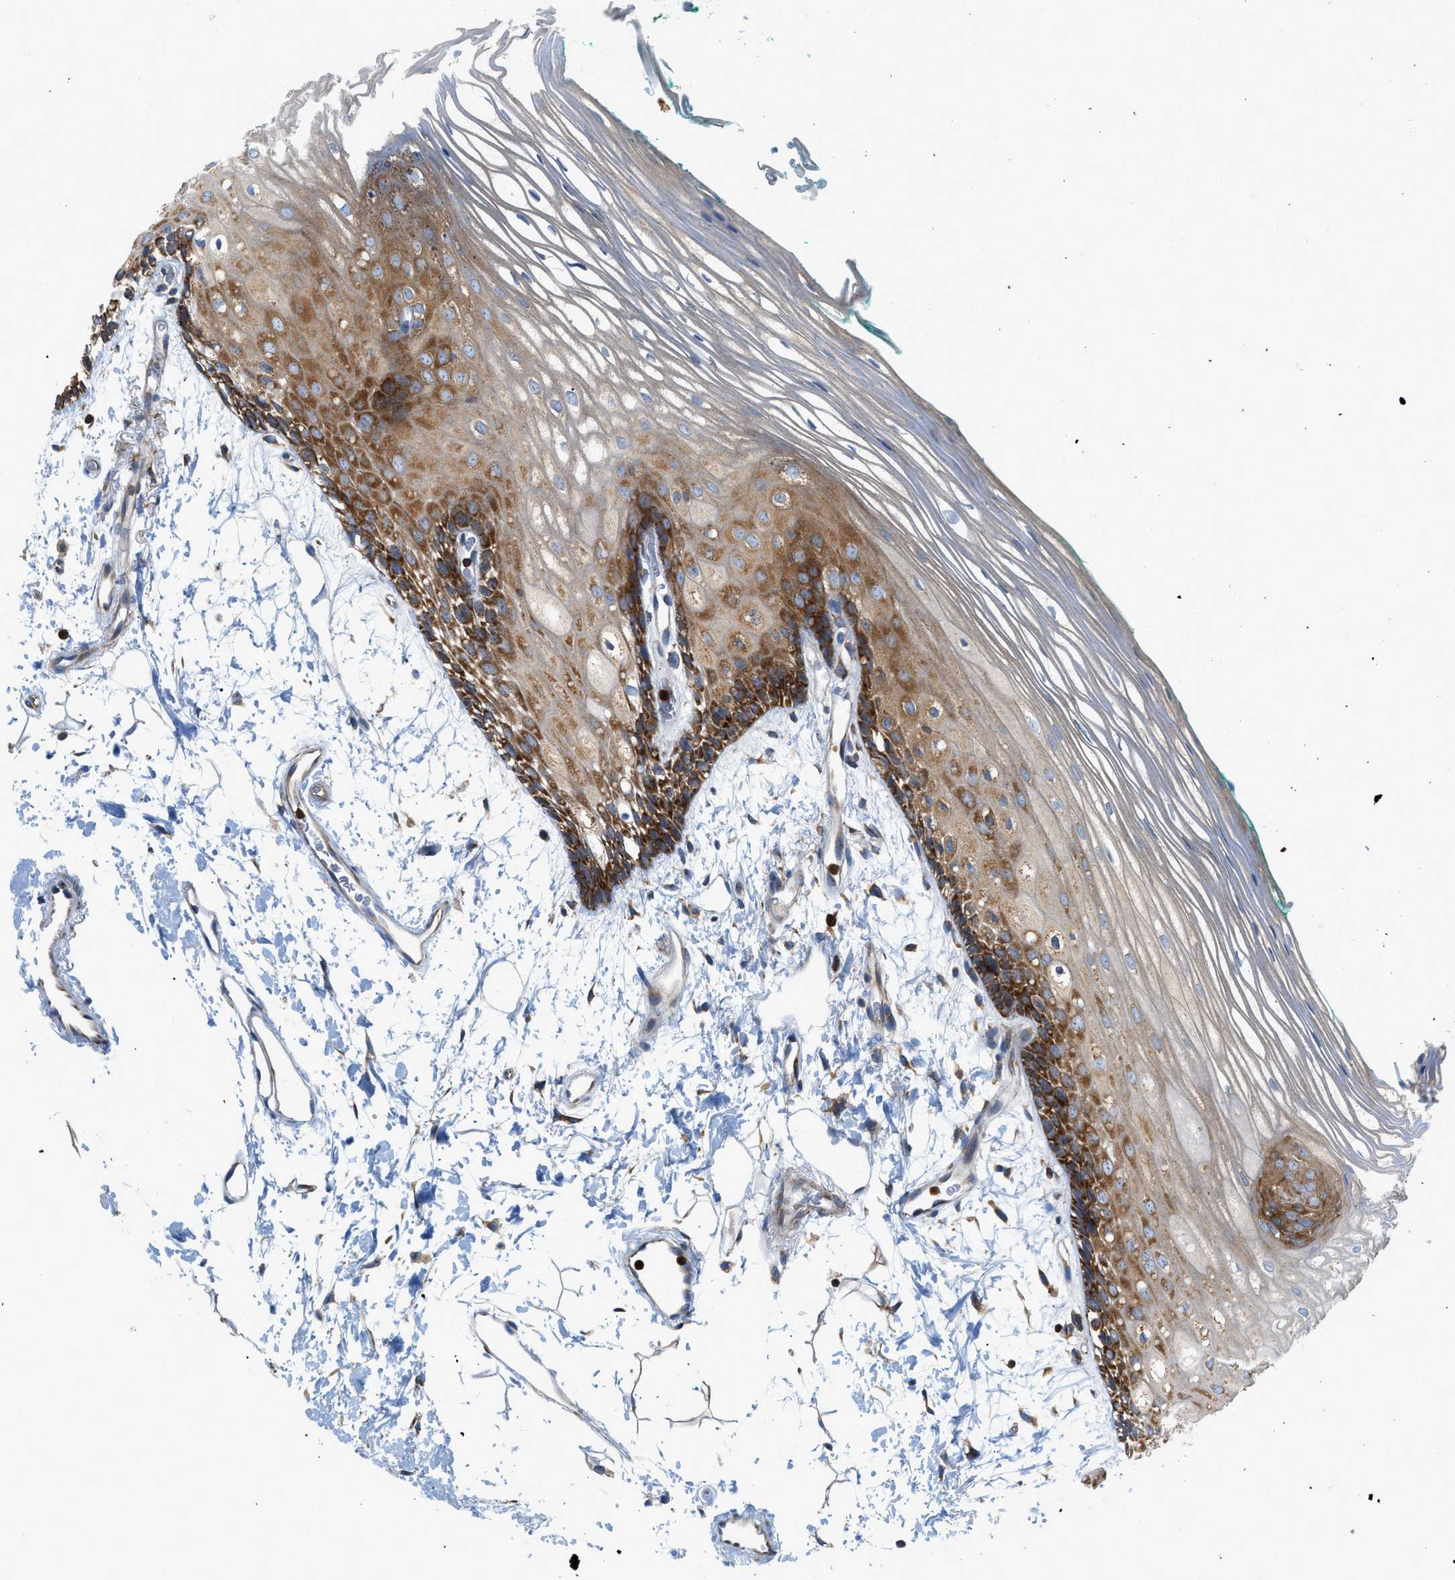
{"staining": {"intensity": "moderate", "quantity": "25%-75%", "location": "cytoplasmic/membranous"}, "tissue": "oral mucosa", "cell_type": "Squamous epithelial cells", "image_type": "normal", "snomed": [{"axis": "morphology", "description": "Normal tissue, NOS"}, {"axis": "topography", "description": "Skeletal muscle"}, {"axis": "topography", "description": "Oral tissue"}, {"axis": "topography", "description": "Peripheral nerve tissue"}], "caption": "Moderate cytoplasmic/membranous expression for a protein is seen in about 25%-75% of squamous epithelial cells of normal oral mucosa using IHC.", "gene": "GPAT4", "patient": {"sex": "female", "age": 84}}